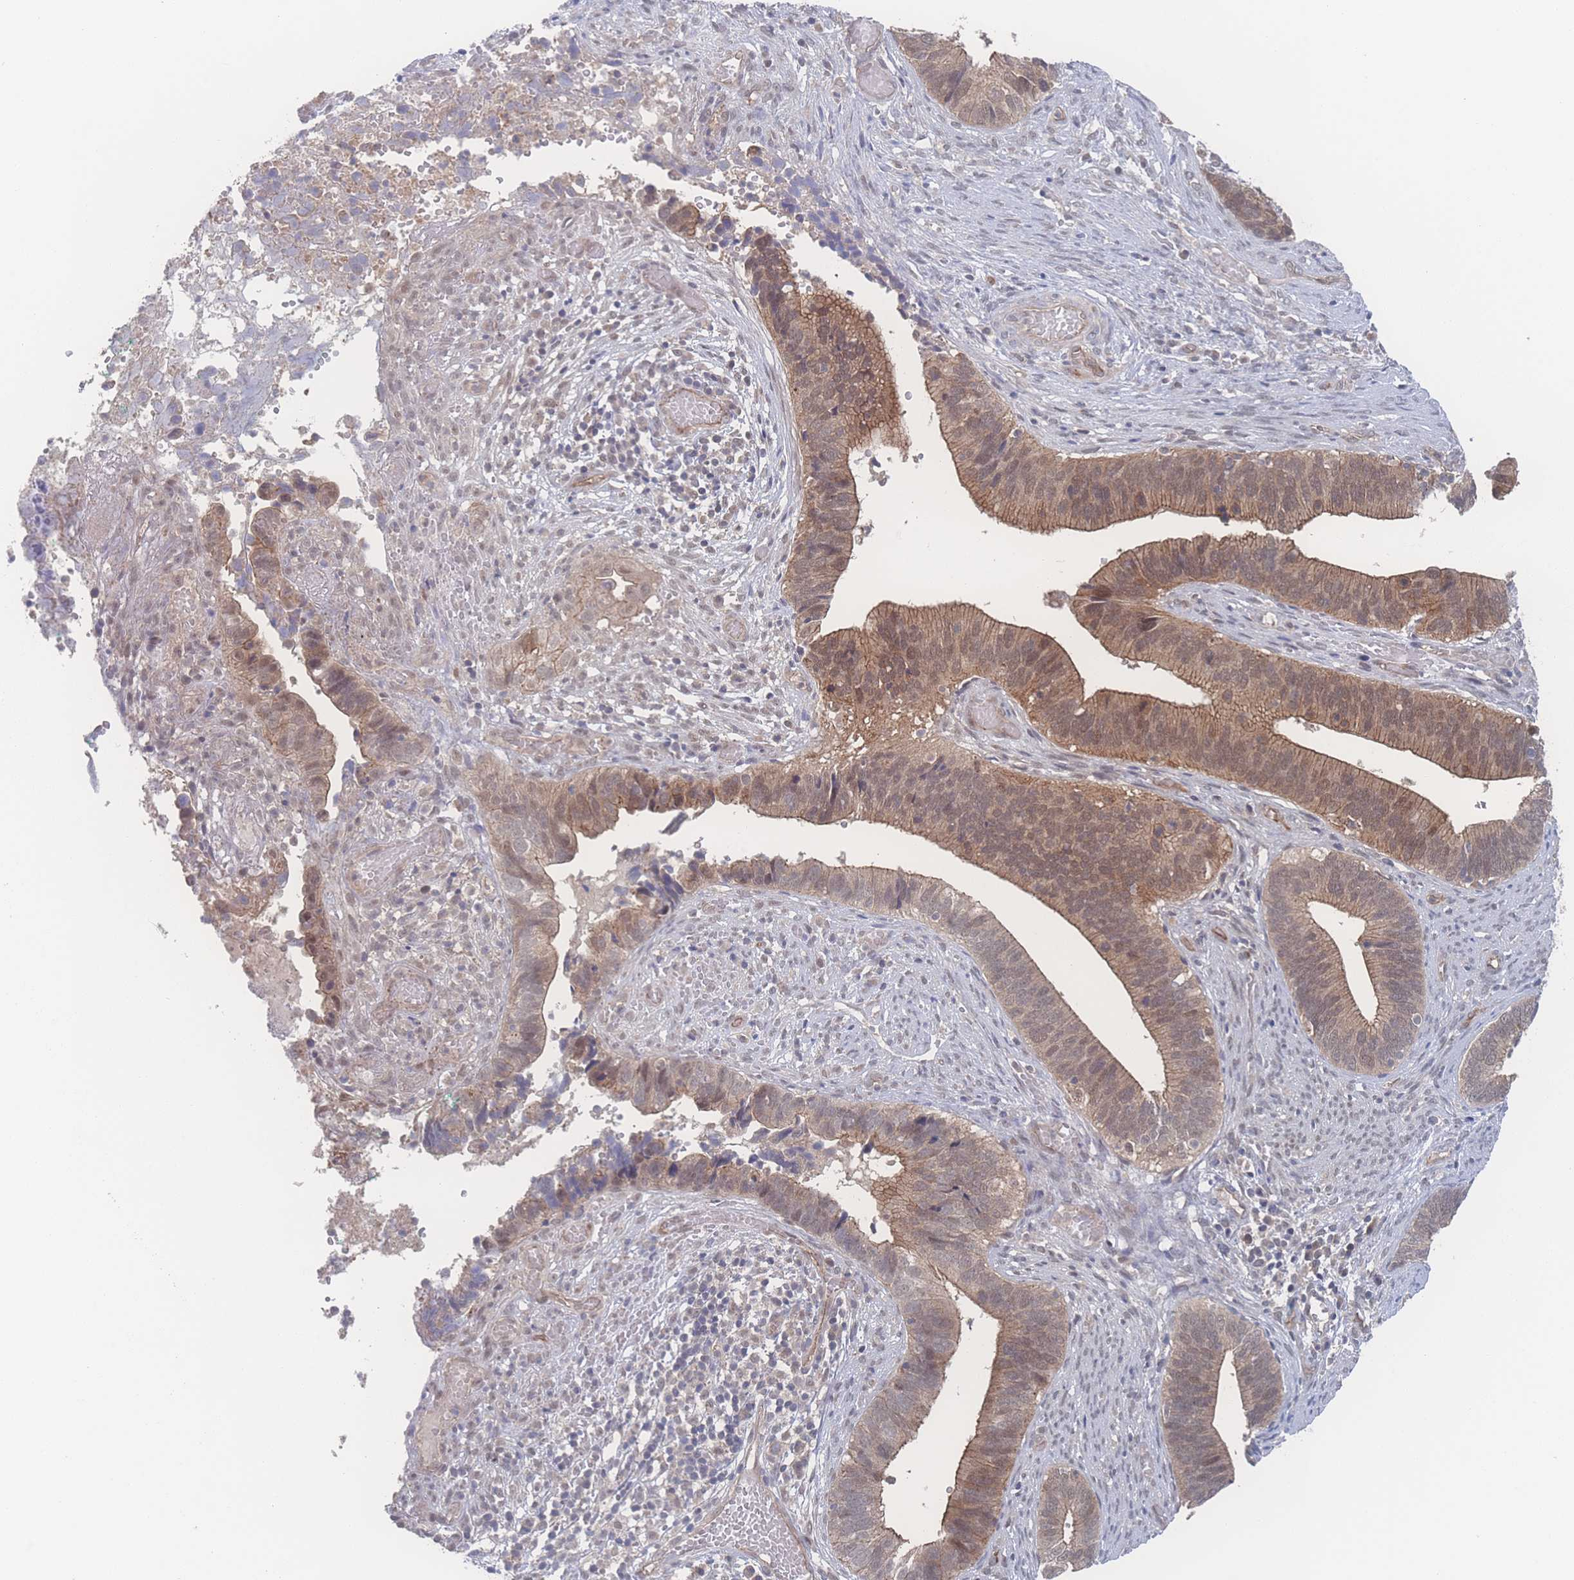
{"staining": {"intensity": "moderate", "quantity": ">75%", "location": "cytoplasmic/membranous,nuclear"}, "tissue": "cervical cancer", "cell_type": "Tumor cells", "image_type": "cancer", "snomed": [{"axis": "morphology", "description": "Adenocarcinoma, NOS"}, {"axis": "topography", "description": "Cervix"}], "caption": "High-magnification brightfield microscopy of cervical cancer (adenocarcinoma) stained with DAB (3,3'-diaminobenzidine) (brown) and counterstained with hematoxylin (blue). tumor cells exhibit moderate cytoplasmic/membranous and nuclear expression is seen in approximately>75% of cells.", "gene": "NBEAL1", "patient": {"sex": "female", "age": 42}}